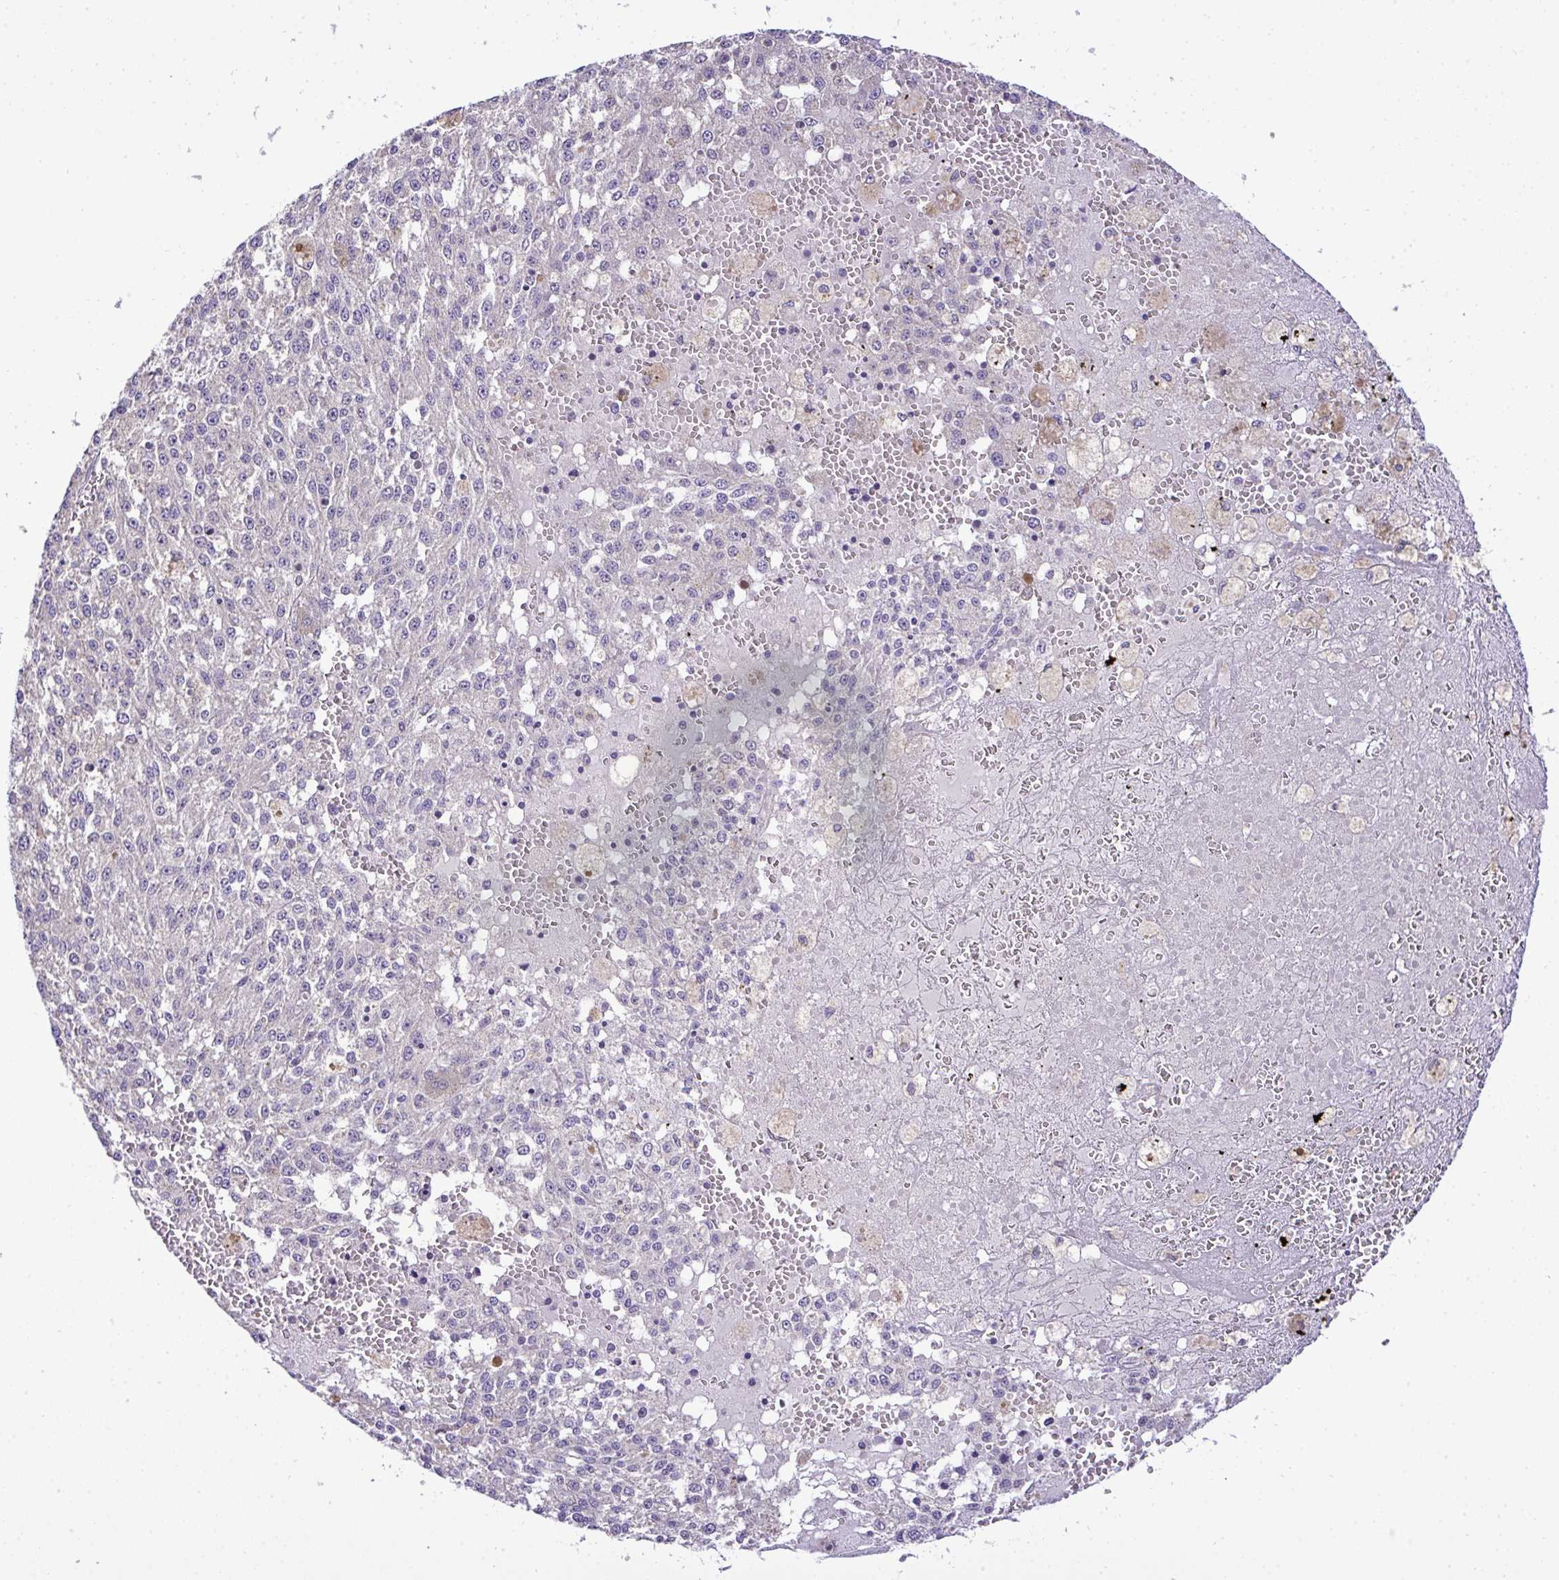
{"staining": {"intensity": "negative", "quantity": "none", "location": "none"}, "tissue": "melanoma", "cell_type": "Tumor cells", "image_type": "cancer", "snomed": [{"axis": "morphology", "description": "Malignant melanoma, Metastatic site"}, {"axis": "topography", "description": "Lymph node"}], "caption": "Malignant melanoma (metastatic site) was stained to show a protein in brown. There is no significant staining in tumor cells. Nuclei are stained in blue.", "gene": "ST8SIA2", "patient": {"sex": "female", "age": 64}}